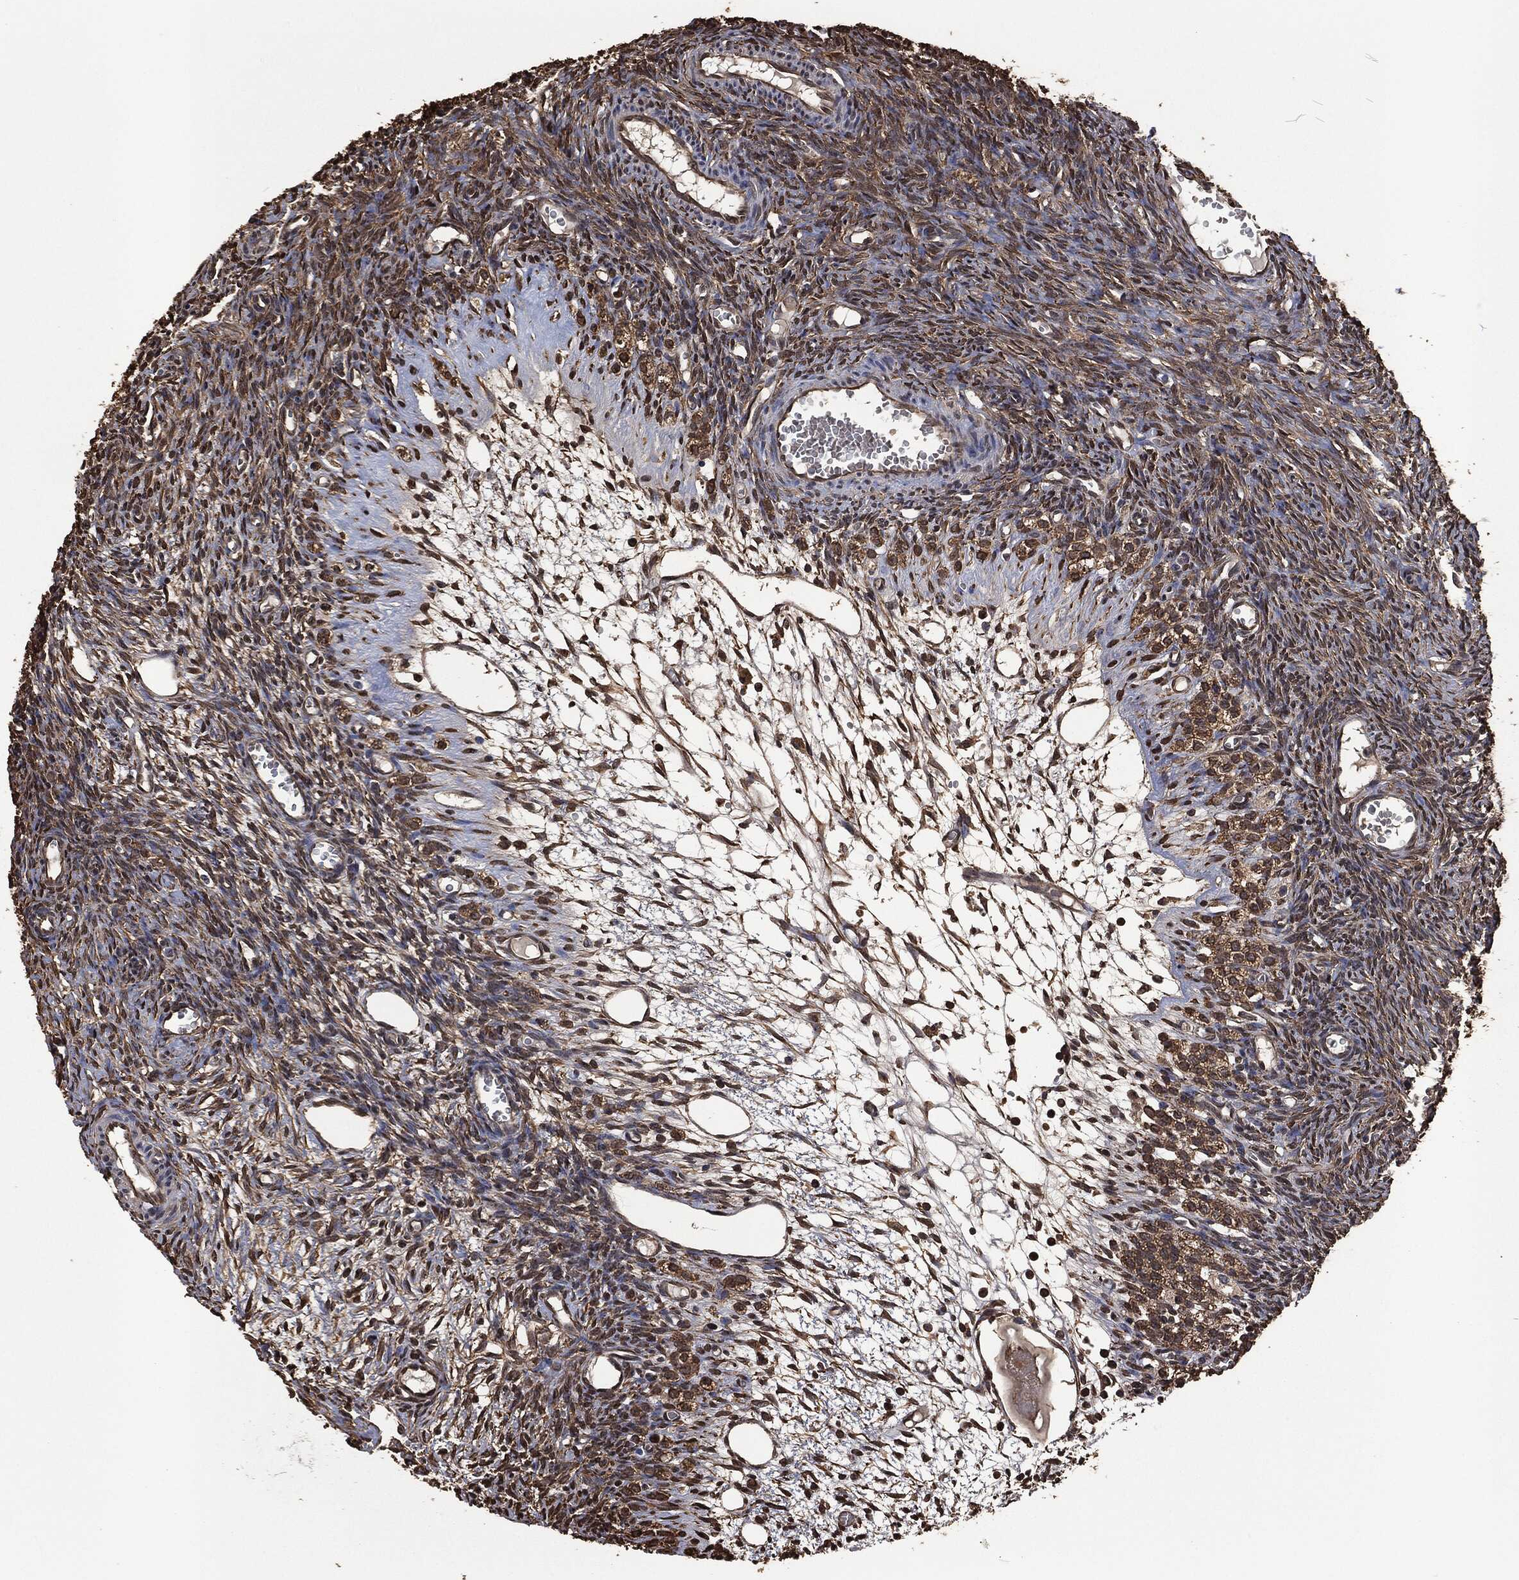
{"staining": {"intensity": "negative", "quantity": "none", "location": "none"}, "tissue": "ovary", "cell_type": "Follicle cells", "image_type": "normal", "snomed": [{"axis": "morphology", "description": "Normal tissue, NOS"}, {"axis": "topography", "description": "Ovary"}], "caption": "This is an IHC image of benign human ovary. There is no positivity in follicle cells.", "gene": "PRDX4", "patient": {"sex": "female", "age": 27}}